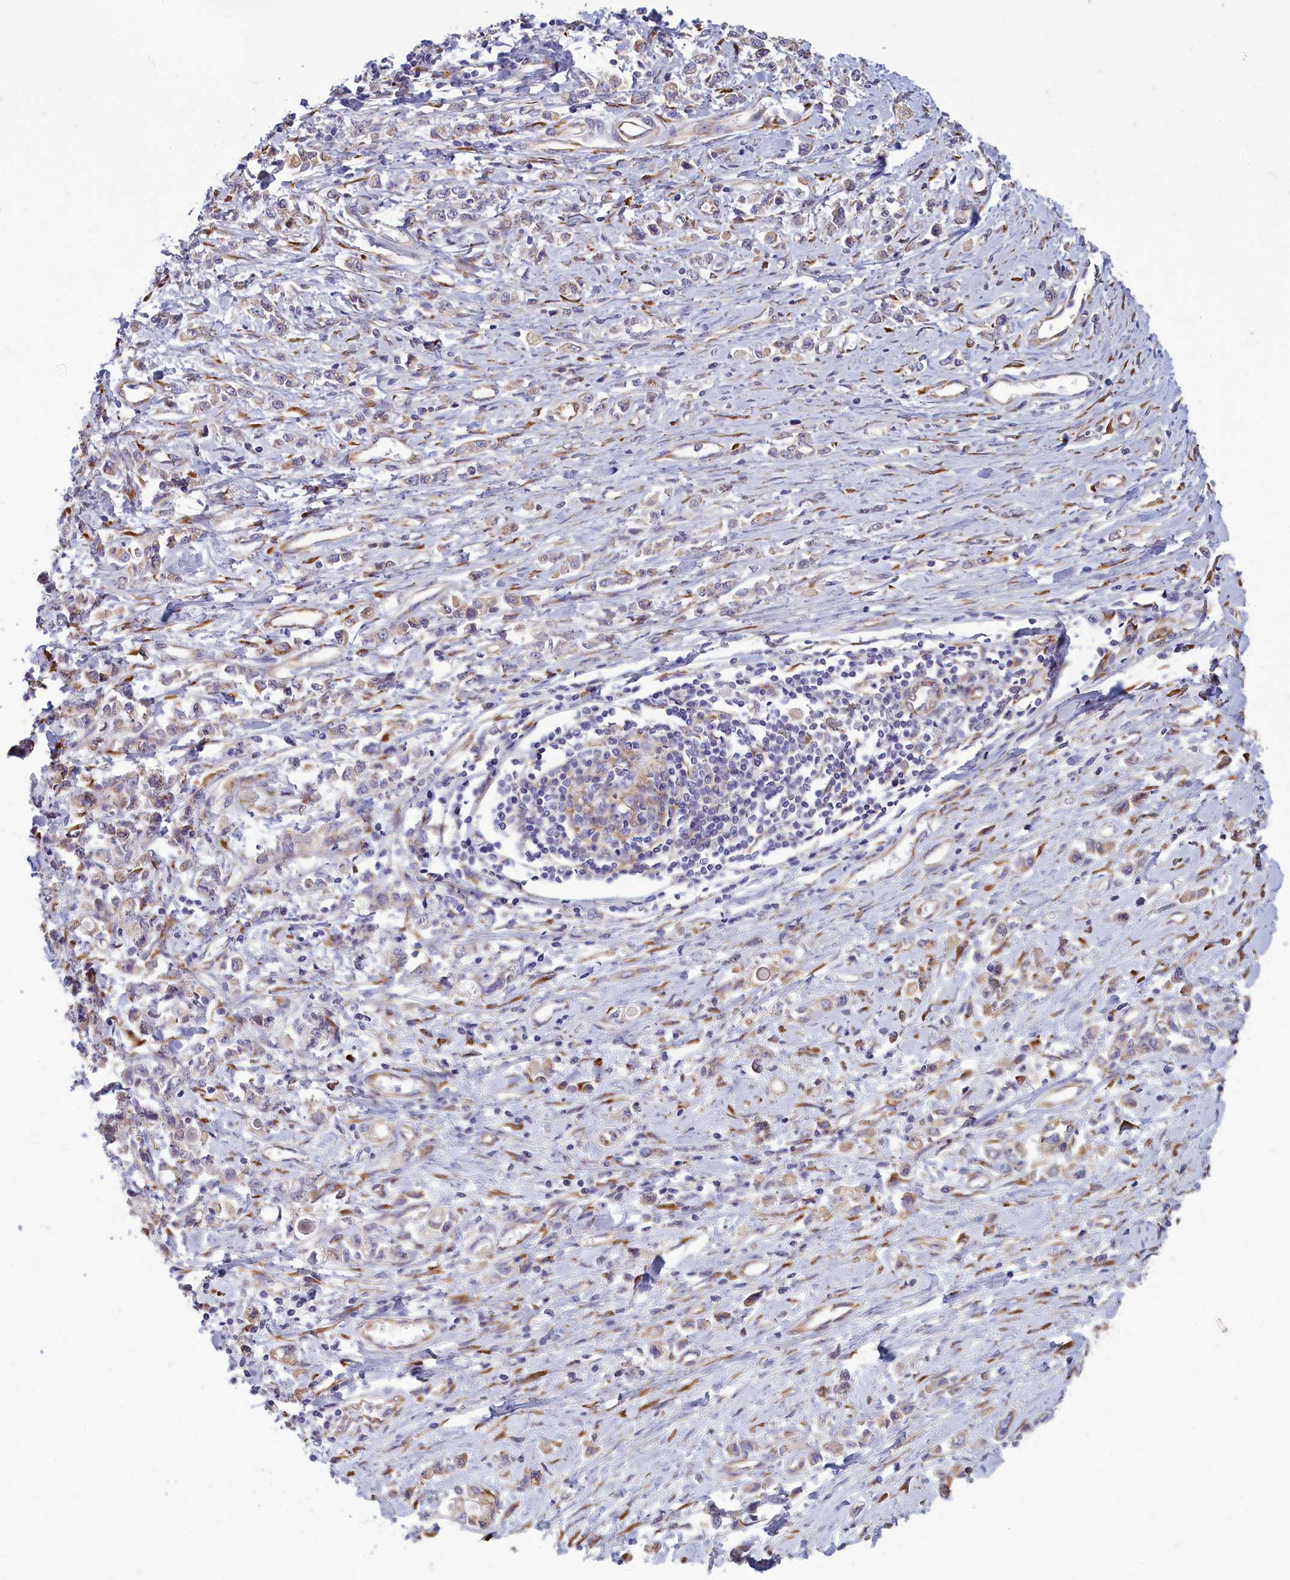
{"staining": {"intensity": "weak", "quantity": "<25%", "location": "cytoplasmic/membranous"}, "tissue": "stomach cancer", "cell_type": "Tumor cells", "image_type": "cancer", "snomed": [{"axis": "morphology", "description": "Adenocarcinoma, NOS"}, {"axis": "topography", "description": "Stomach"}], "caption": "Tumor cells are negative for protein expression in human stomach adenocarcinoma.", "gene": "CENATAC", "patient": {"sex": "female", "age": 76}}